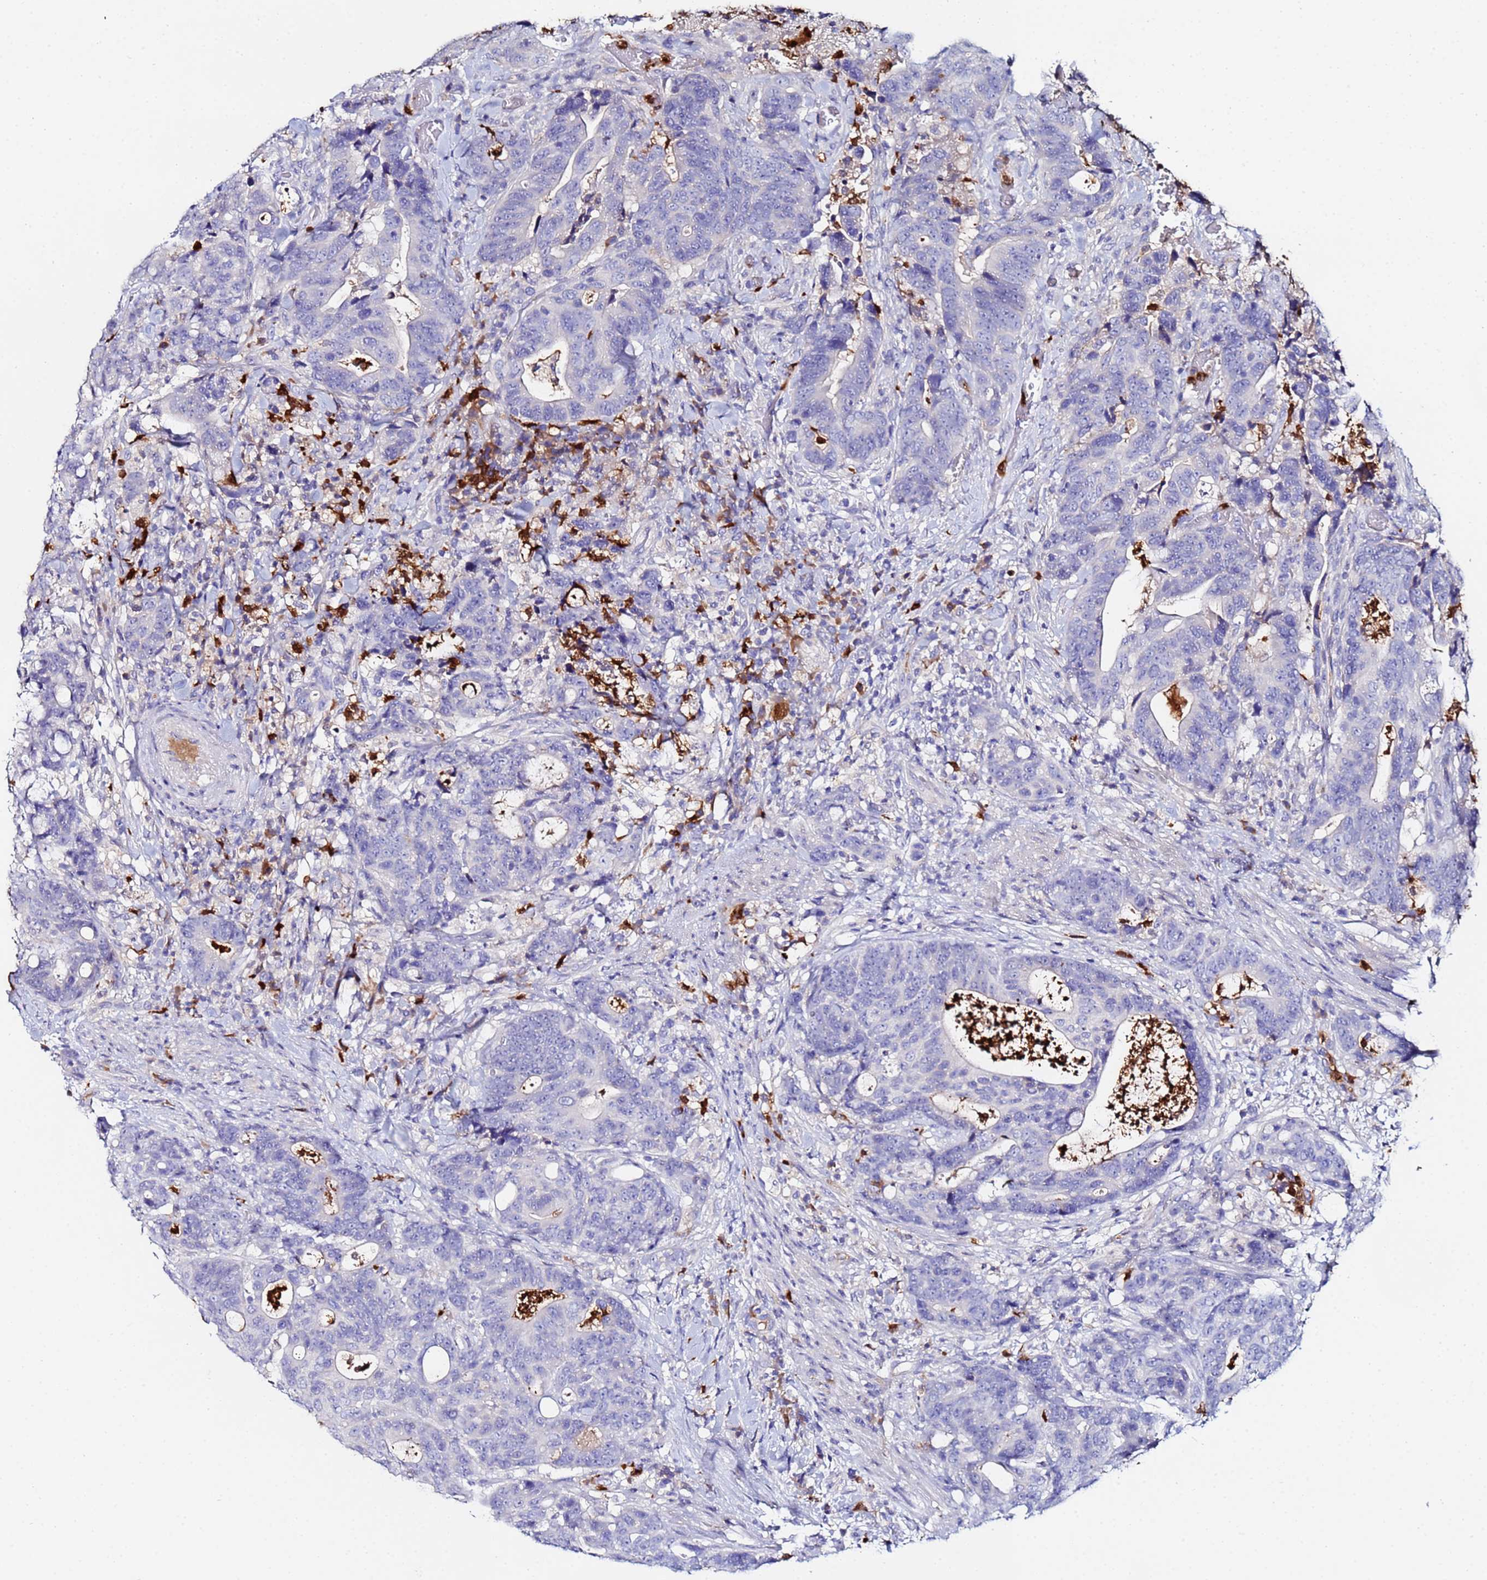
{"staining": {"intensity": "negative", "quantity": "none", "location": "none"}, "tissue": "colorectal cancer", "cell_type": "Tumor cells", "image_type": "cancer", "snomed": [{"axis": "morphology", "description": "Adenocarcinoma, NOS"}, {"axis": "topography", "description": "Colon"}], "caption": "DAB (3,3'-diaminobenzidine) immunohistochemical staining of human colorectal cancer exhibits no significant expression in tumor cells.", "gene": "TUBAL3", "patient": {"sex": "female", "age": 82}}